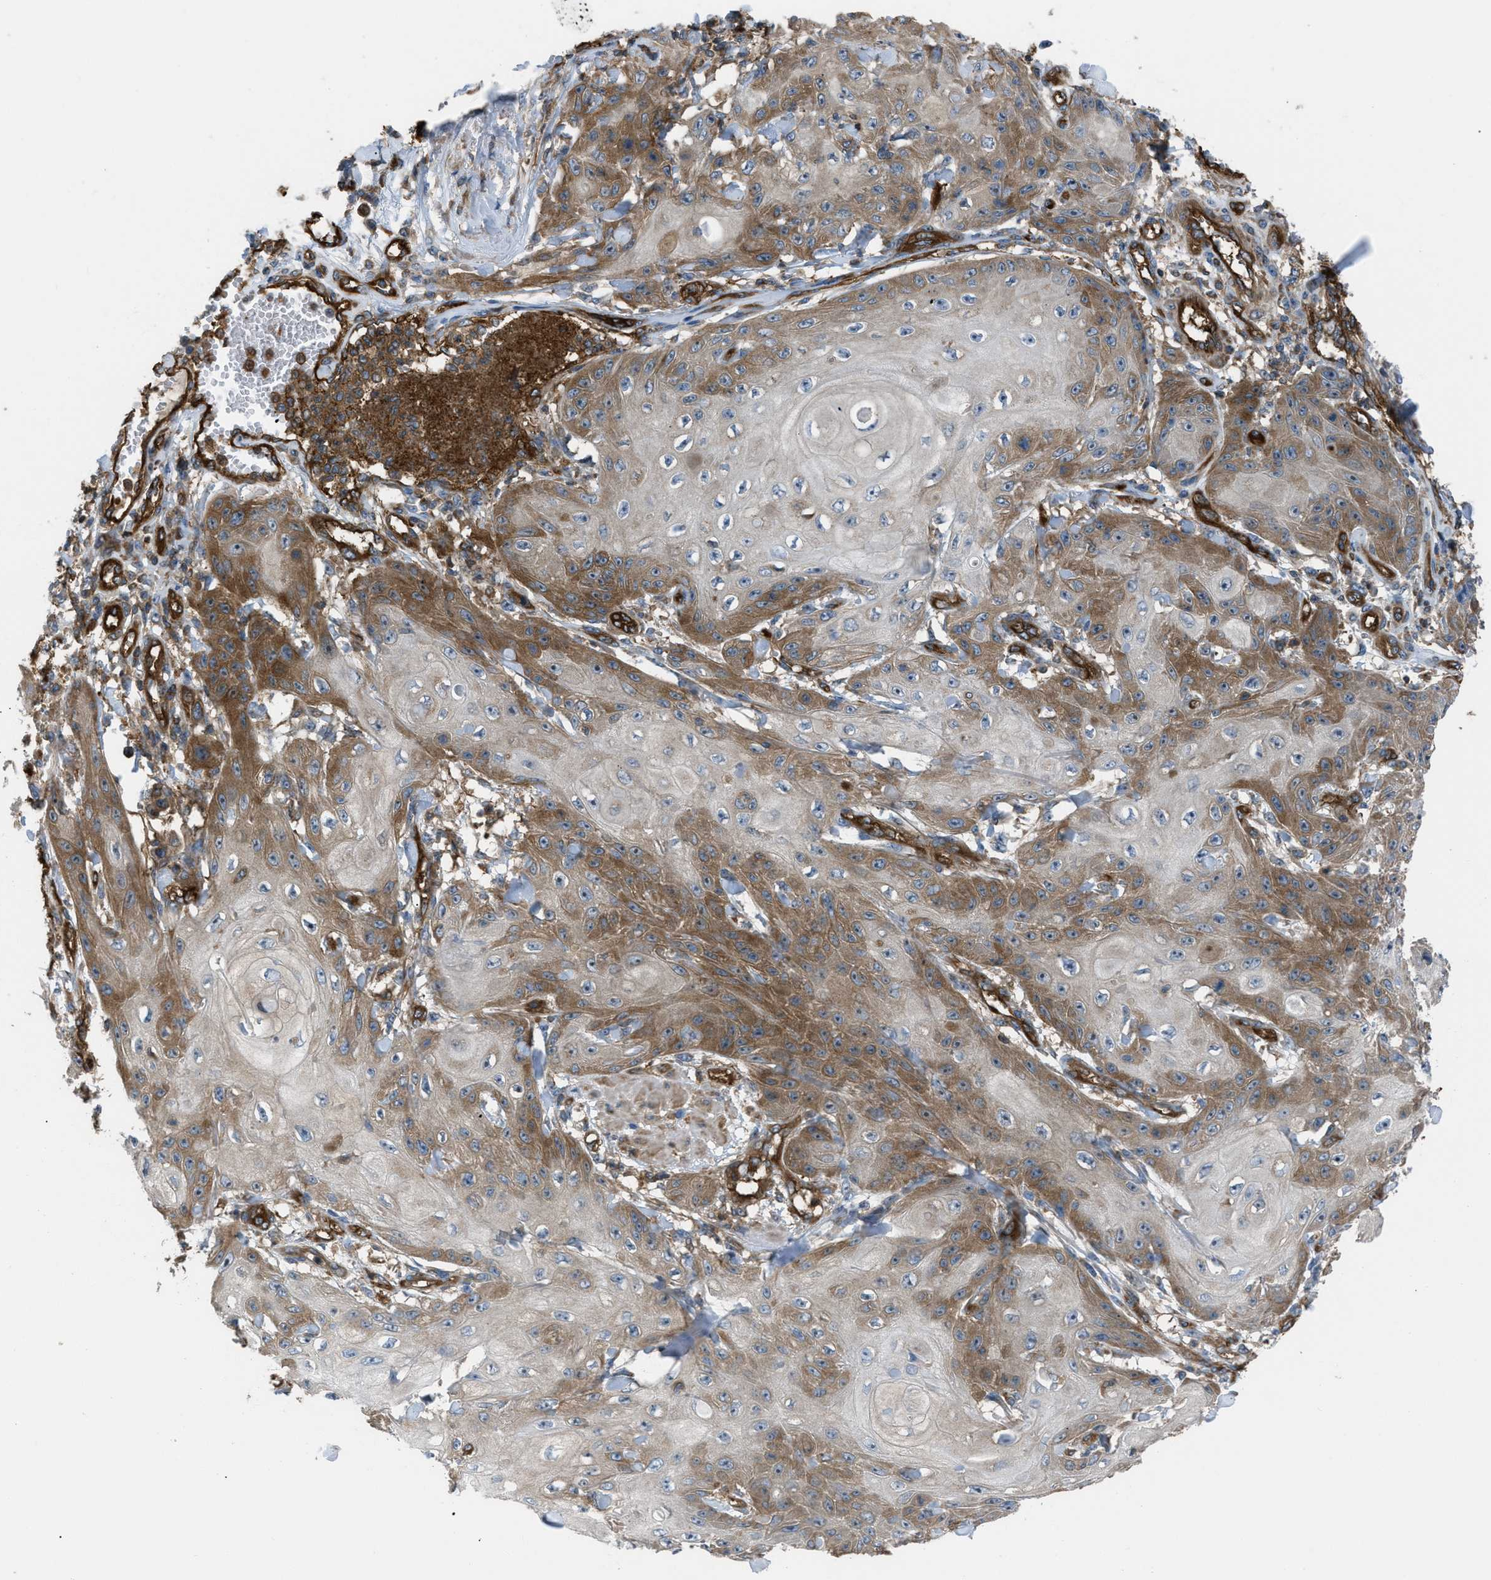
{"staining": {"intensity": "moderate", "quantity": ">75%", "location": "cytoplasmic/membranous"}, "tissue": "skin cancer", "cell_type": "Tumor cells", "image_type": "cancer", "snomed": [{"axis": "morphology", "description": "Squamous cell carcinoma, NOS"}, {"axis": "topography", "description": "Skin"}], "caption": "Moderate cytoplasmic/membranous protein positivity is present in about >75% of tumor cells in skin cancer (squamous cell carcinoma).", "gene": "ATP2A3", "patient": {"sex": "male", "age": 74}}